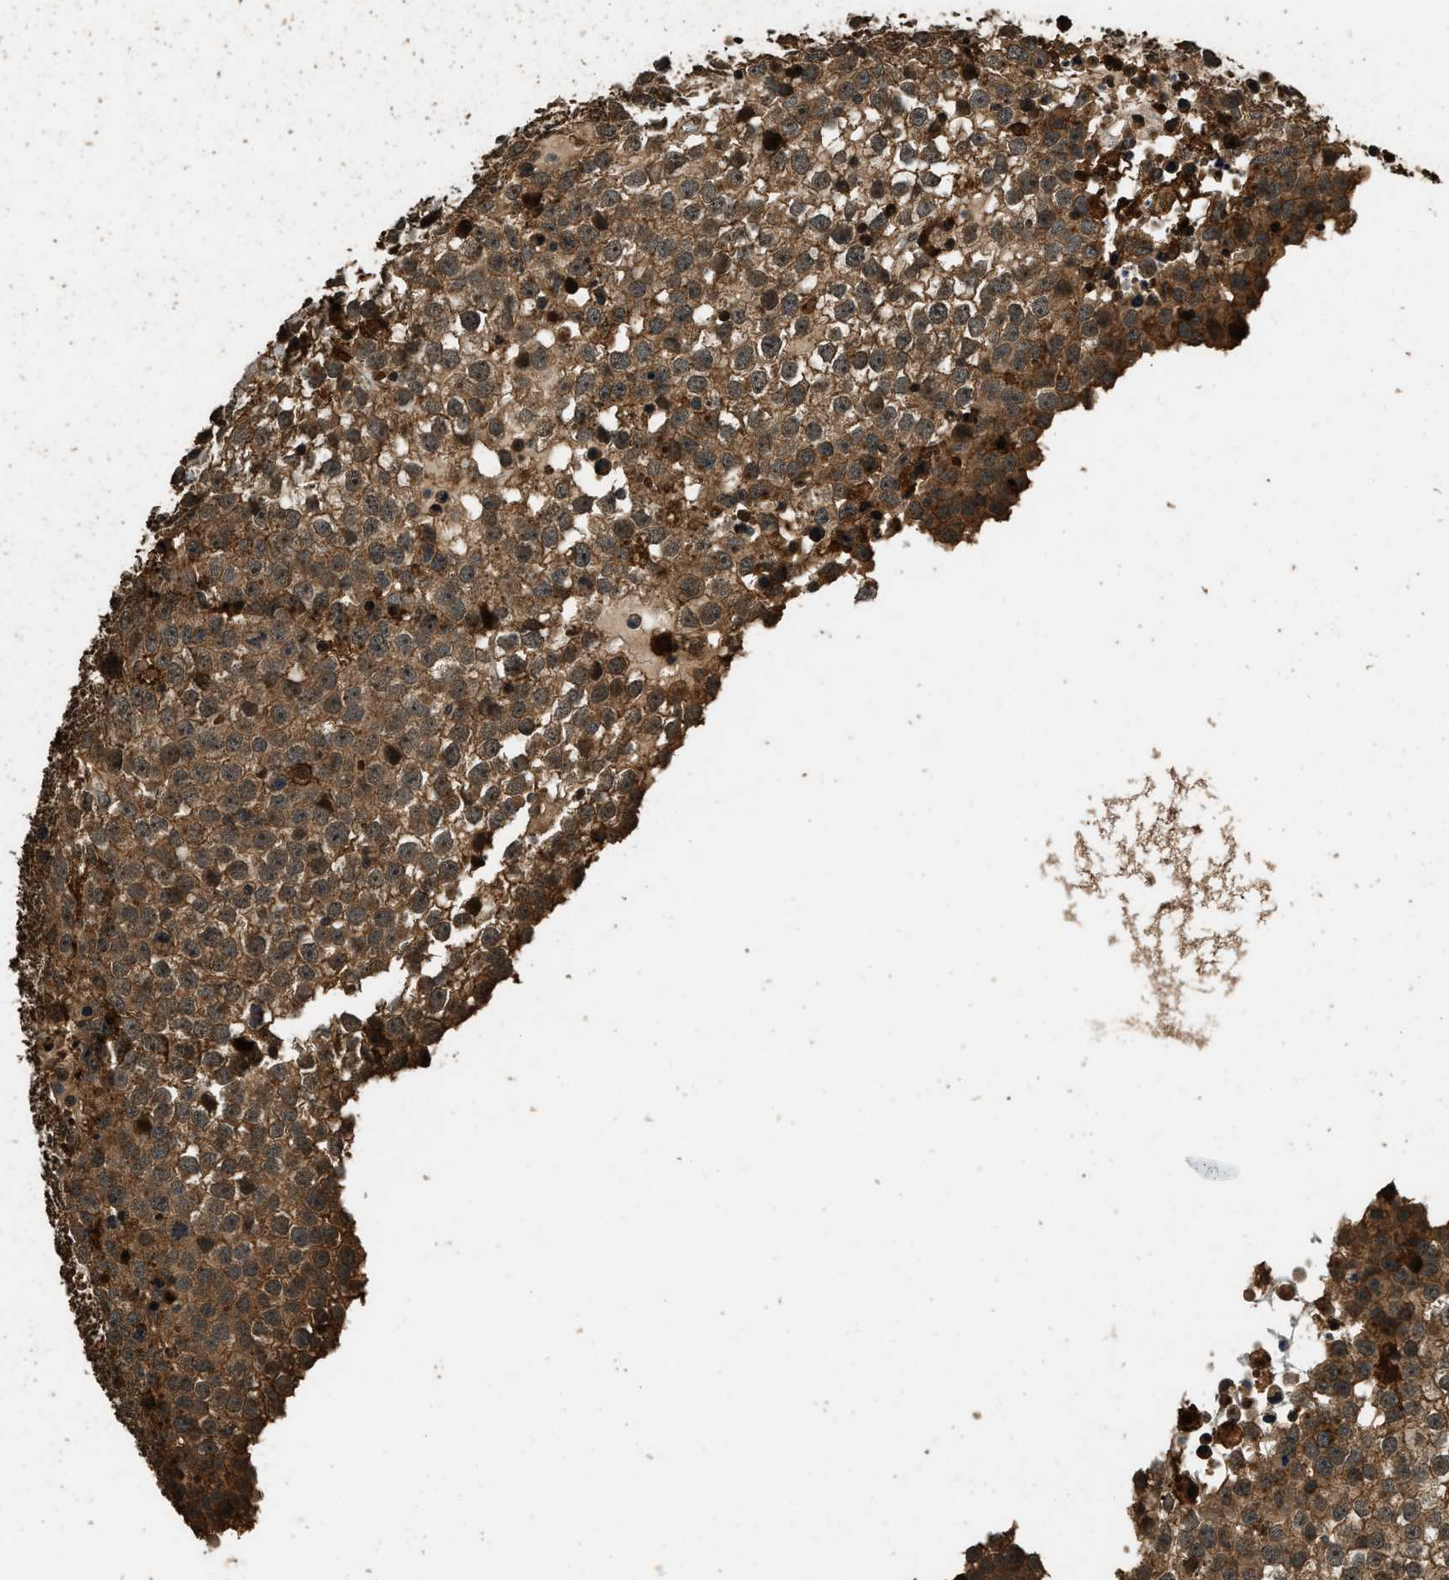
{"staining": {"intensity": "moderate", "quantity": ">75%", "location": "cytoplasmic/membranous"}, "tissue": "testis cancer", "cell_type": "Tumor cells", "image_type": "cancer", "snomed": [{"axis": "morphology", "description": "Seminoma, NOS"}, {"axis": "topography", "description": "Testis"}], "caption": "High-power microscopy captured an immunohistochemistry image of testis cancer, revealing moderate cytoplasmic/membranous expression in approximately >75% of tumor cells.", "gene": "RAP2A", "patient": {"sex": "male", "age": 65}}